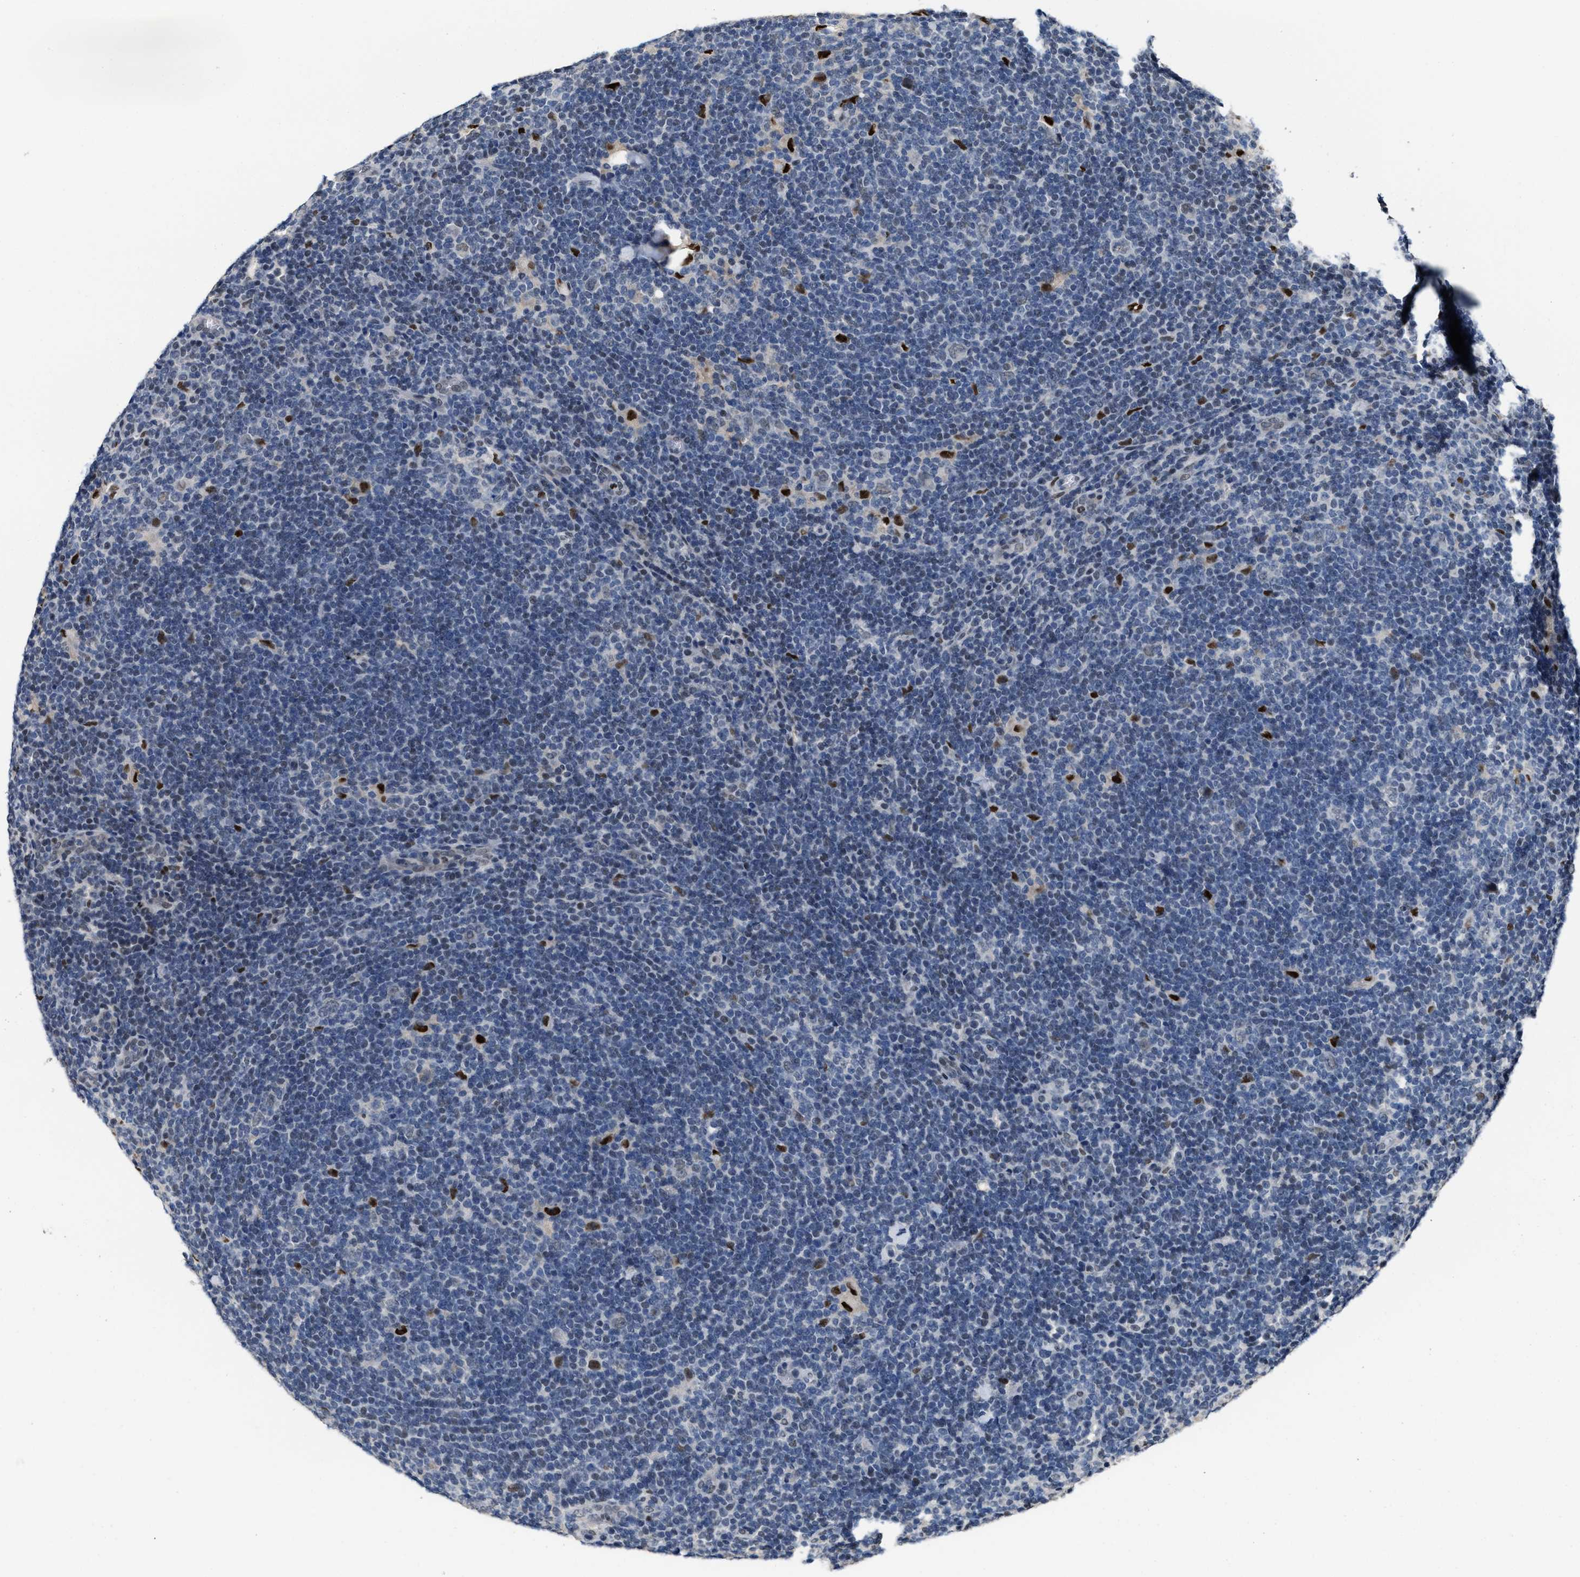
{"staining": {"intensity": "negative", "quantity": "none", "location": "none"}, "tissue": "lymphoma", "cell_type": "Tumor cells", "image_type": "cancer", "snomed": [{"axis": "morphology", "description": "Hodgkin's disease, NOS"}, {"axis": "topography", "description": "Lymph node"}], "caption": "Immunohistochemistry (IHC) micrograph of neoplastic tissue: human lymphoma stained with DAB displays no significant protein expression in tumor cells.", "gene": "ZNF20", "patient": {"sex": "female", "age": 57}}